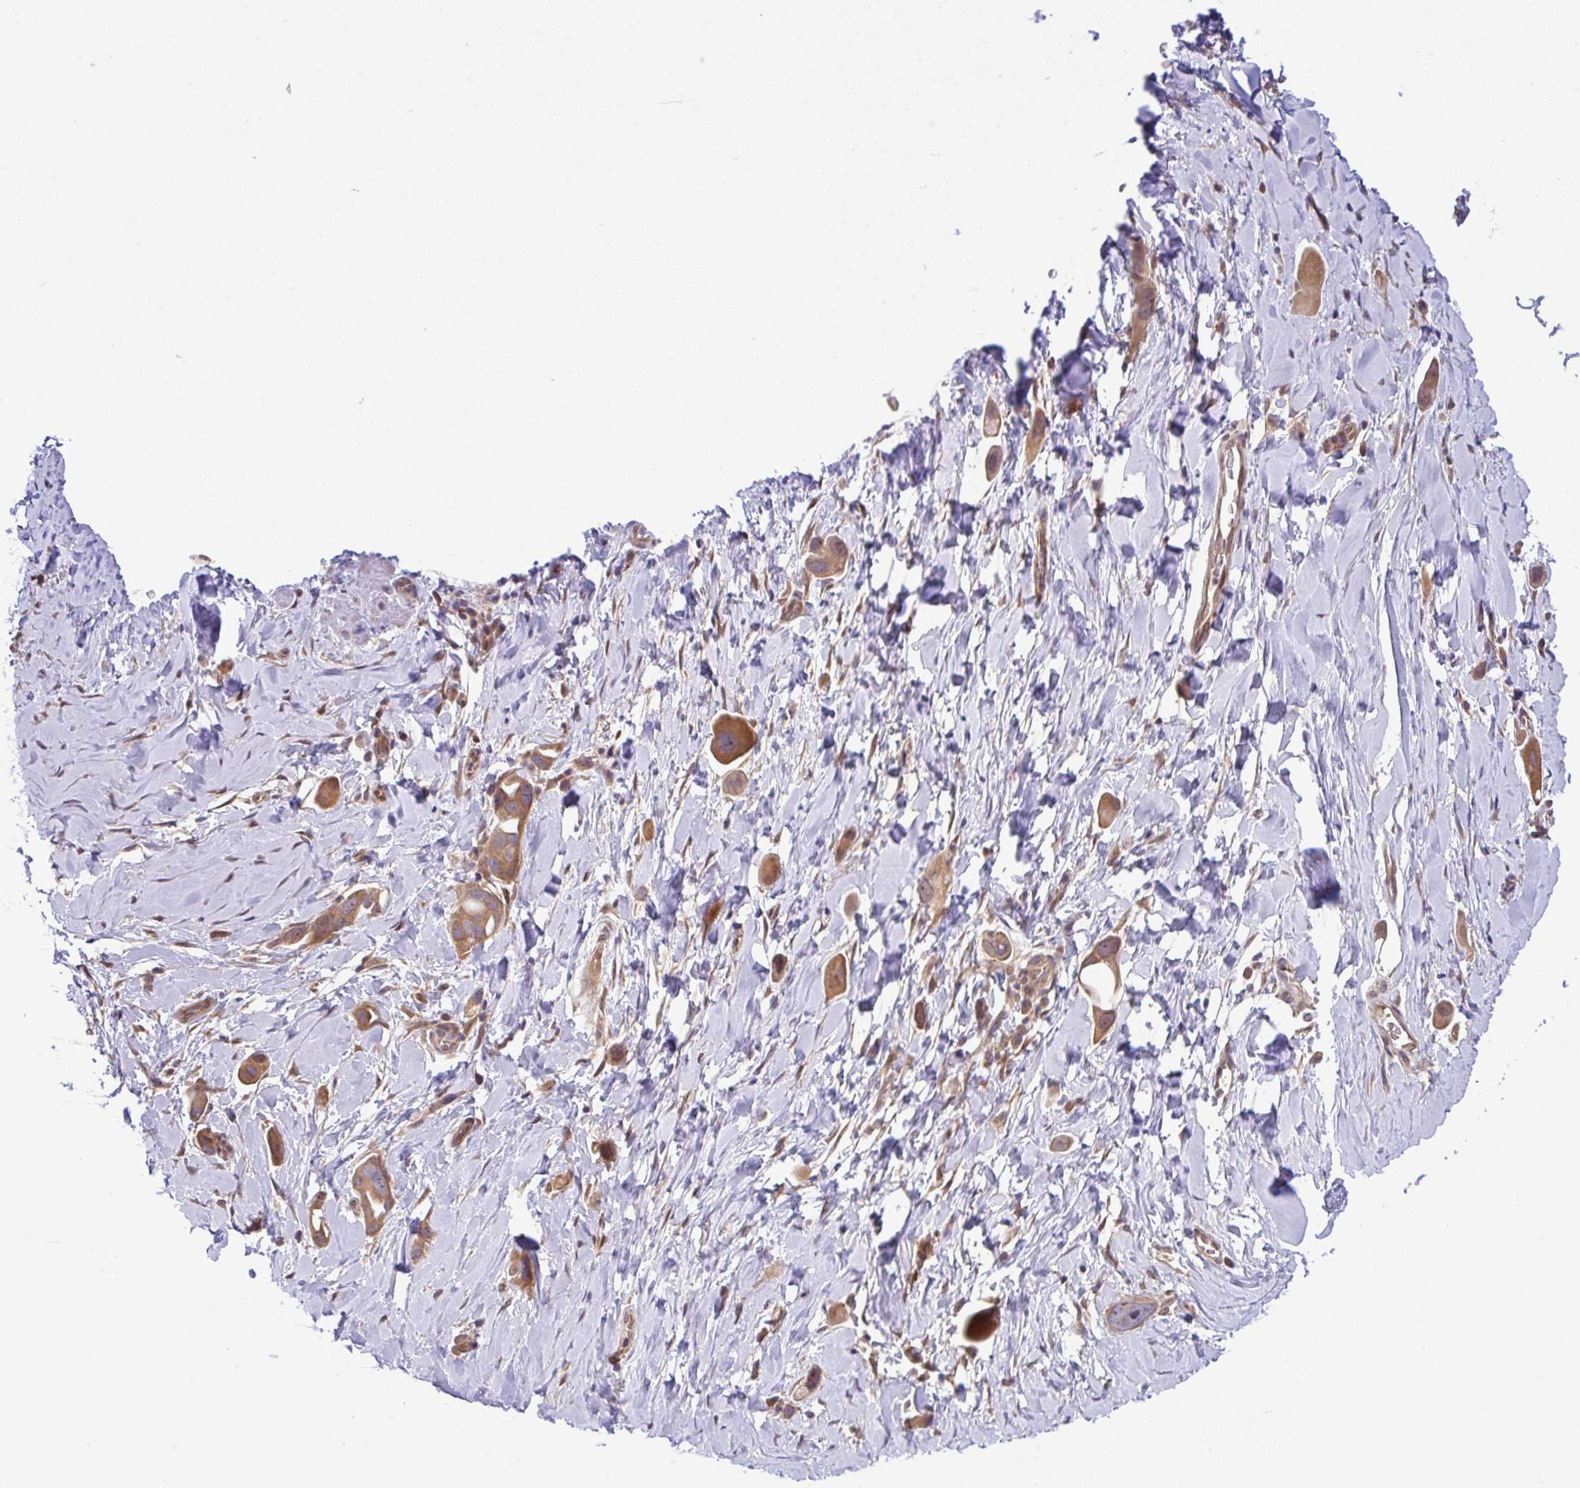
{"staining": {"intensity": "moderate", "quantity": ">75%", "location": "cytoplasmic/membranous"}, "tissue": "lung cancer", "cell_type": "Tumor cells", "image_type": "cancer", "snomed": [{"axis": "morphology", "description": "Adenocarcinoma, NOS"}, {"axis": "topography", "description": "Lung"}], "caption": "High-power microscopy captured an IHC micrograph of adenocarcinoma (lung), revealing moderate cytoplasmic/membranous positivity in about >75% of tumor cells.", "gene": "UBE4A", "patient": {"sex": "male", "age": 76}}